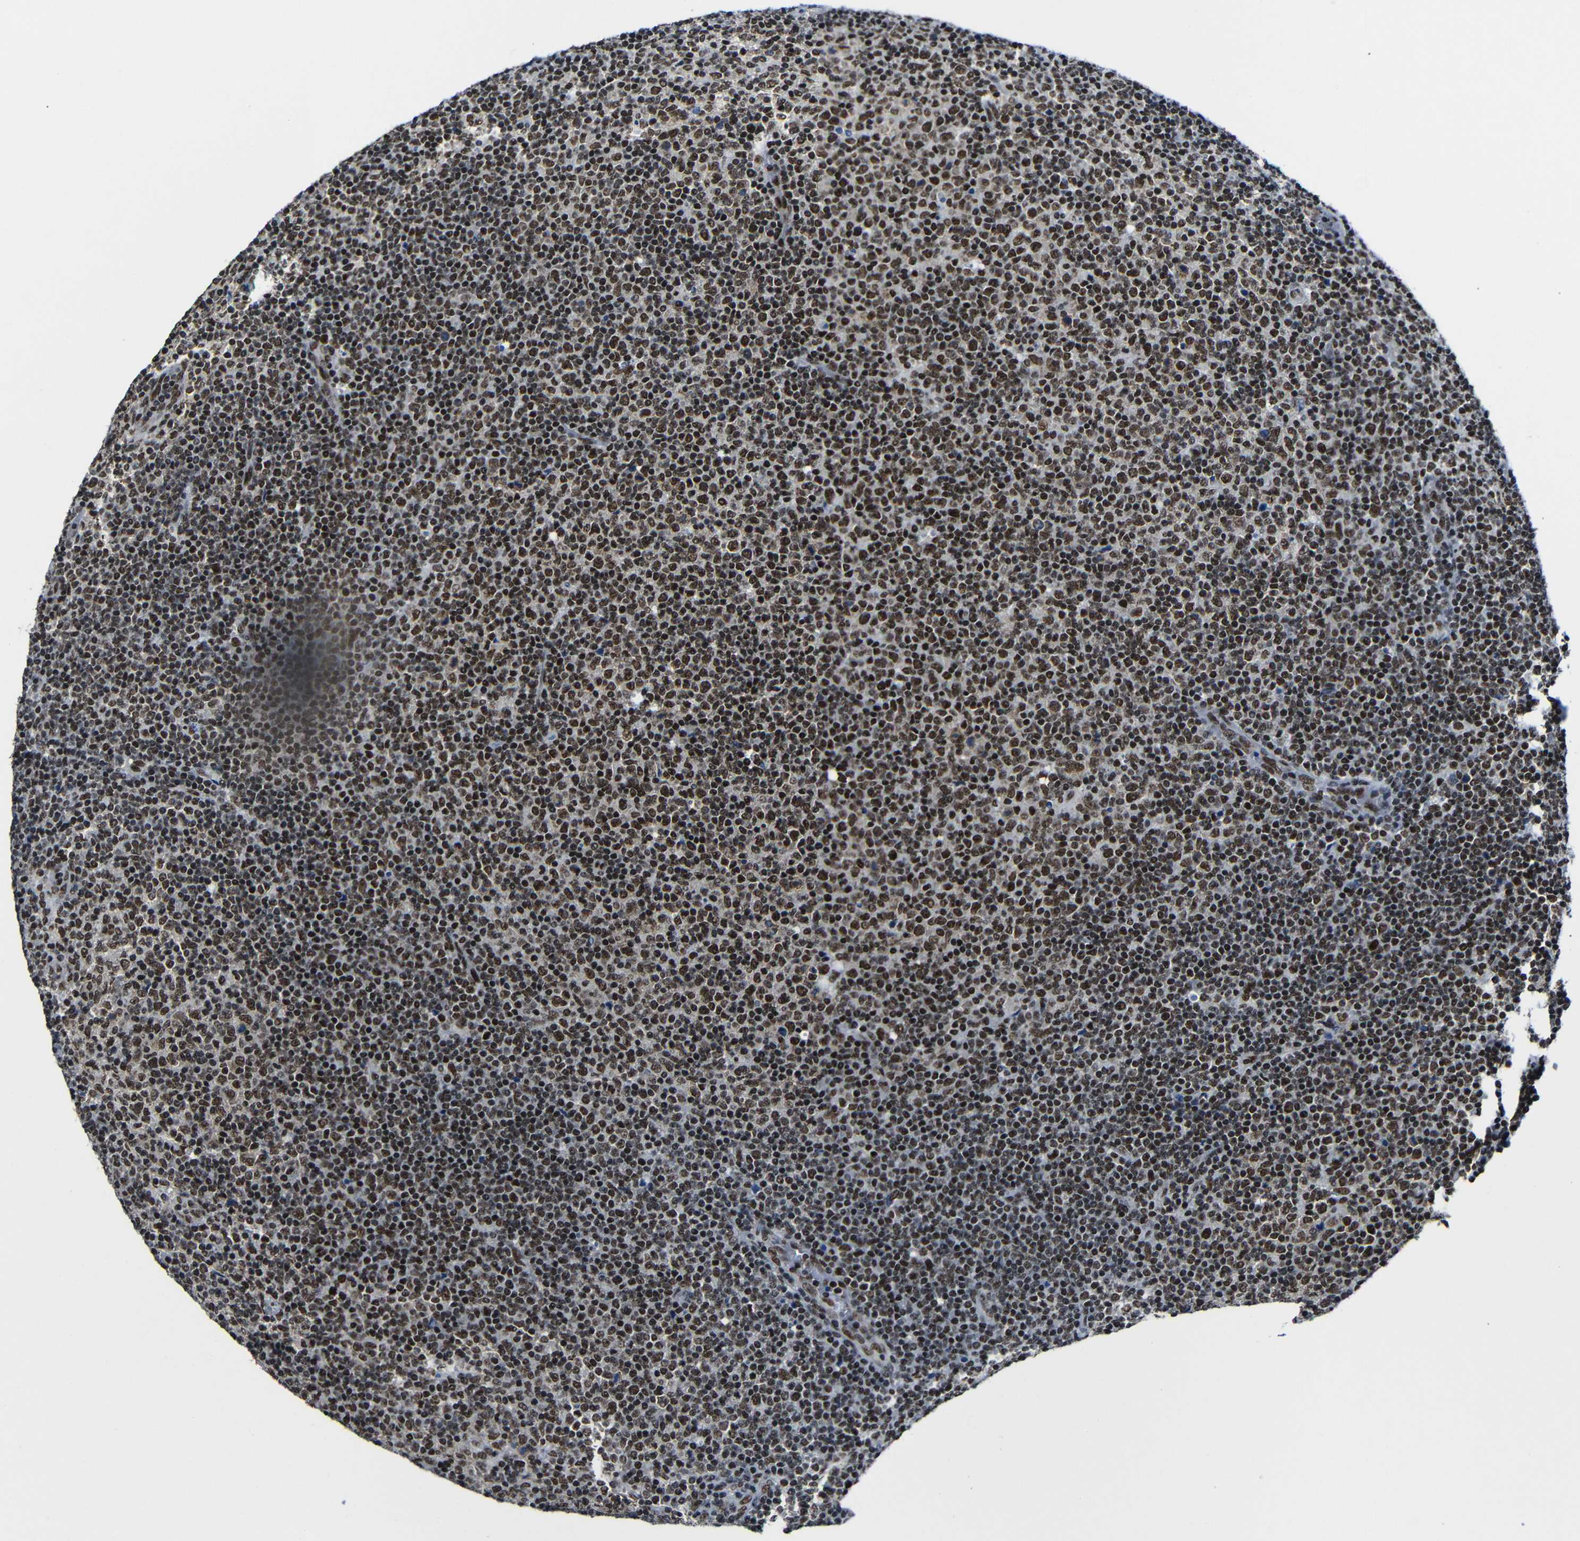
{"staining": {"intensity": "strong", "quantity": ">75%", "location": "nuclear"}, "tissue": "lymphoma", "cell_type": "Tumor cells", "image_type": "cancer", "snomed": [{"axis": "morphology", "description": "Malignant lymphoma, non-Hodgkin's type, Low grade"}, {"axis": "topography", "description": "Lymph node"}], "caption": "An immunohistochemistry photomicrograph of neoplastic tissue is shown. Protein staining in brown labels strong nuclear positivity in malignant lymphoma, non-Hodgkin's type (low-grade) within tumor cells. Using DAB (3,3'-diaminobenzidine) (brown) and hematoxylin (blue) stains, captured at high magnification using brightfield microscopy.", "gene": "PTBP1", "patient": {"sex": "male", "age": 70}}